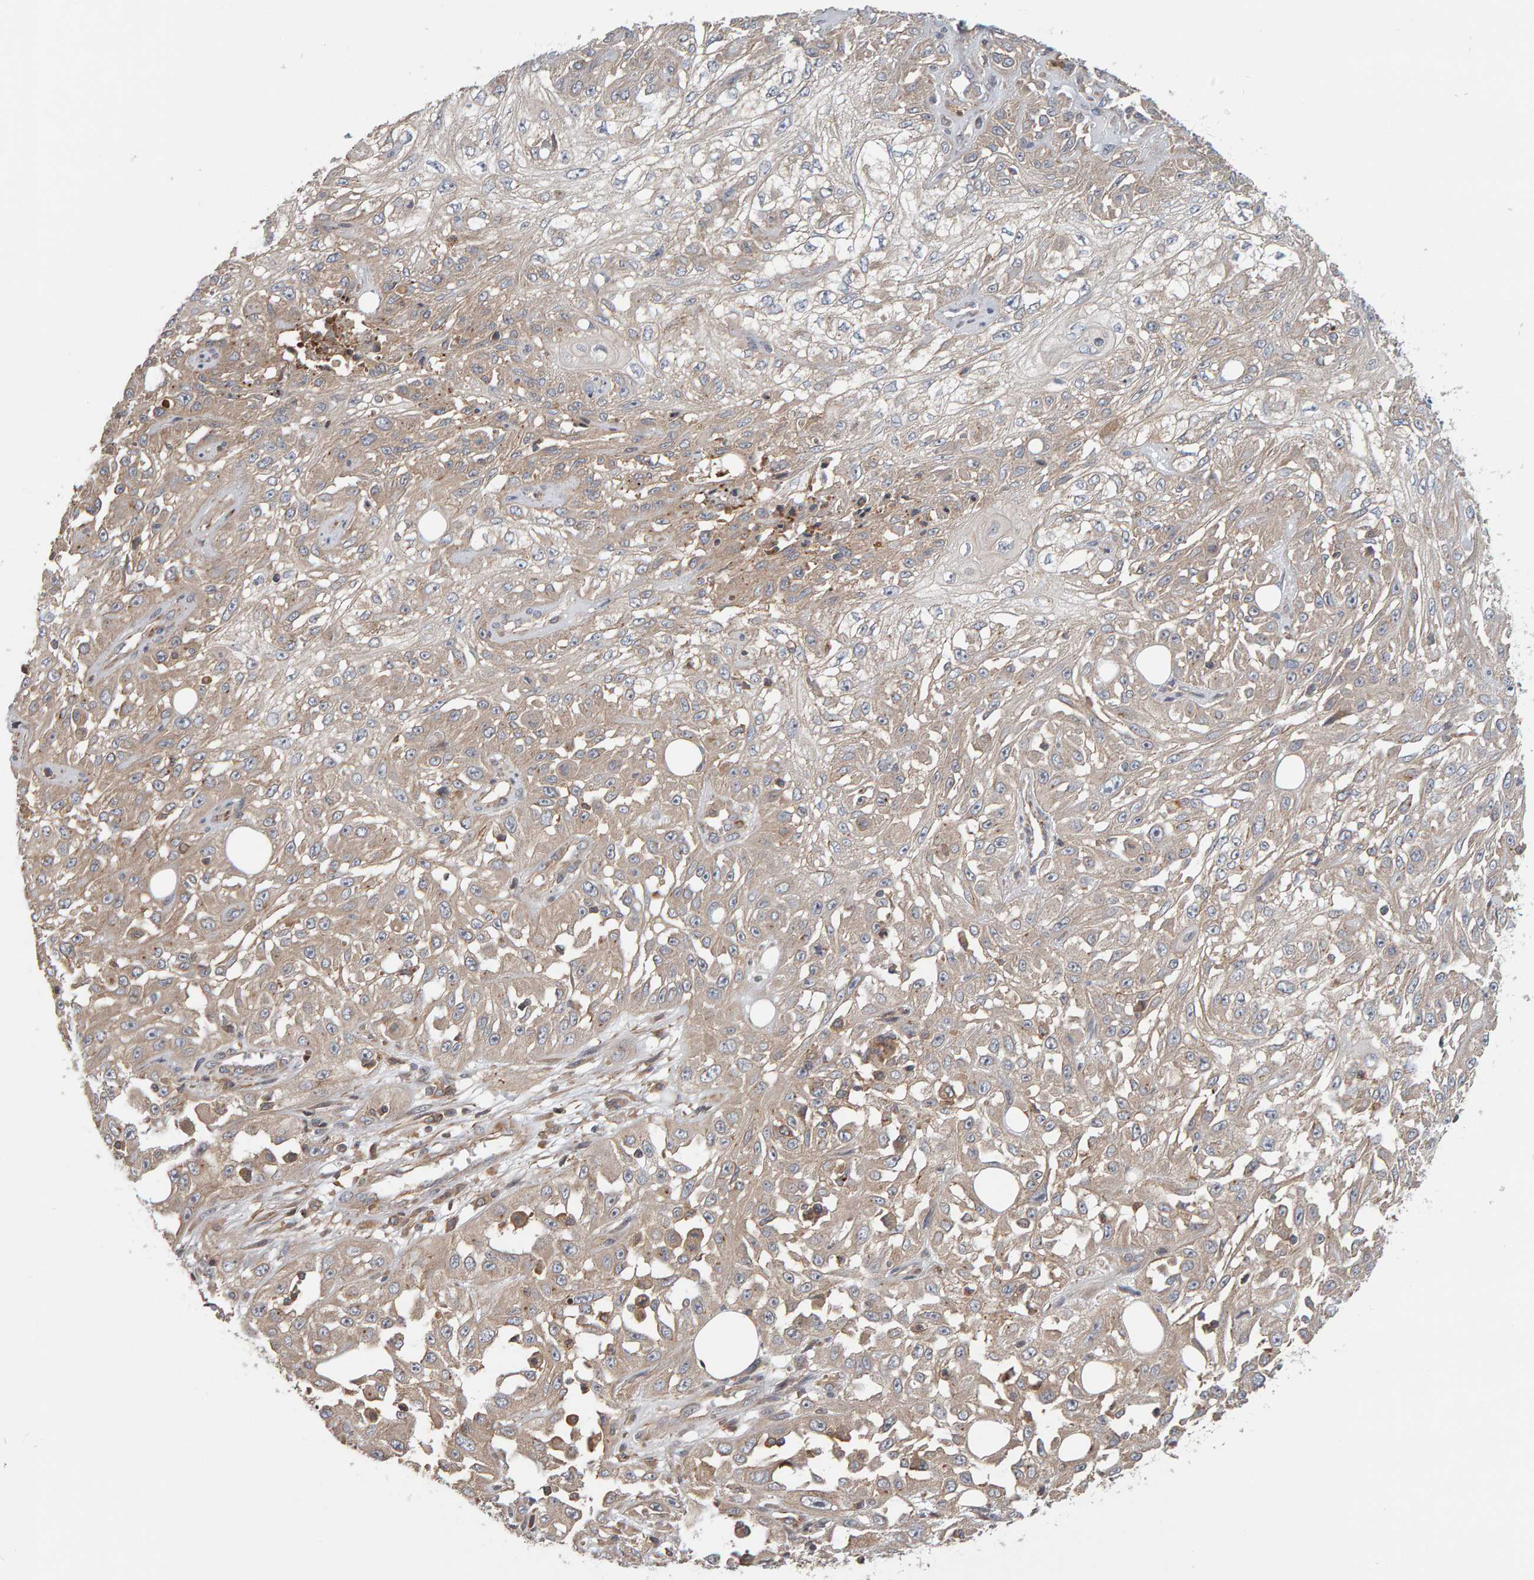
{"staining": {"intensity": "weak", "quantity": ">75%", "location": "cytoplasmic/membranous"}, "tissue": "skin cancer", "cell_type": "Tumor cells", "image_type": "cancer", "snomed": [{"axis": "morphology", "description": "Squamous cell carcinoma, NOS"}, {"axis": "morphology", "description": "Squamous cell carcinoma, metastatic, NOS"}, {"axis": "topography", "description": "Skin"}, {"axis": "topography", "description": "Lymph node"}], "caption": "This is an image of immunohistochemistry (IHC) staining of skin cancer (metastatic squamous cell carcinoma), which shows weak positivity in the cytoplasmic/membranous of tumor cells.", "gene": "C9orf72", "patient": {"sex": "male", "age": 75}}